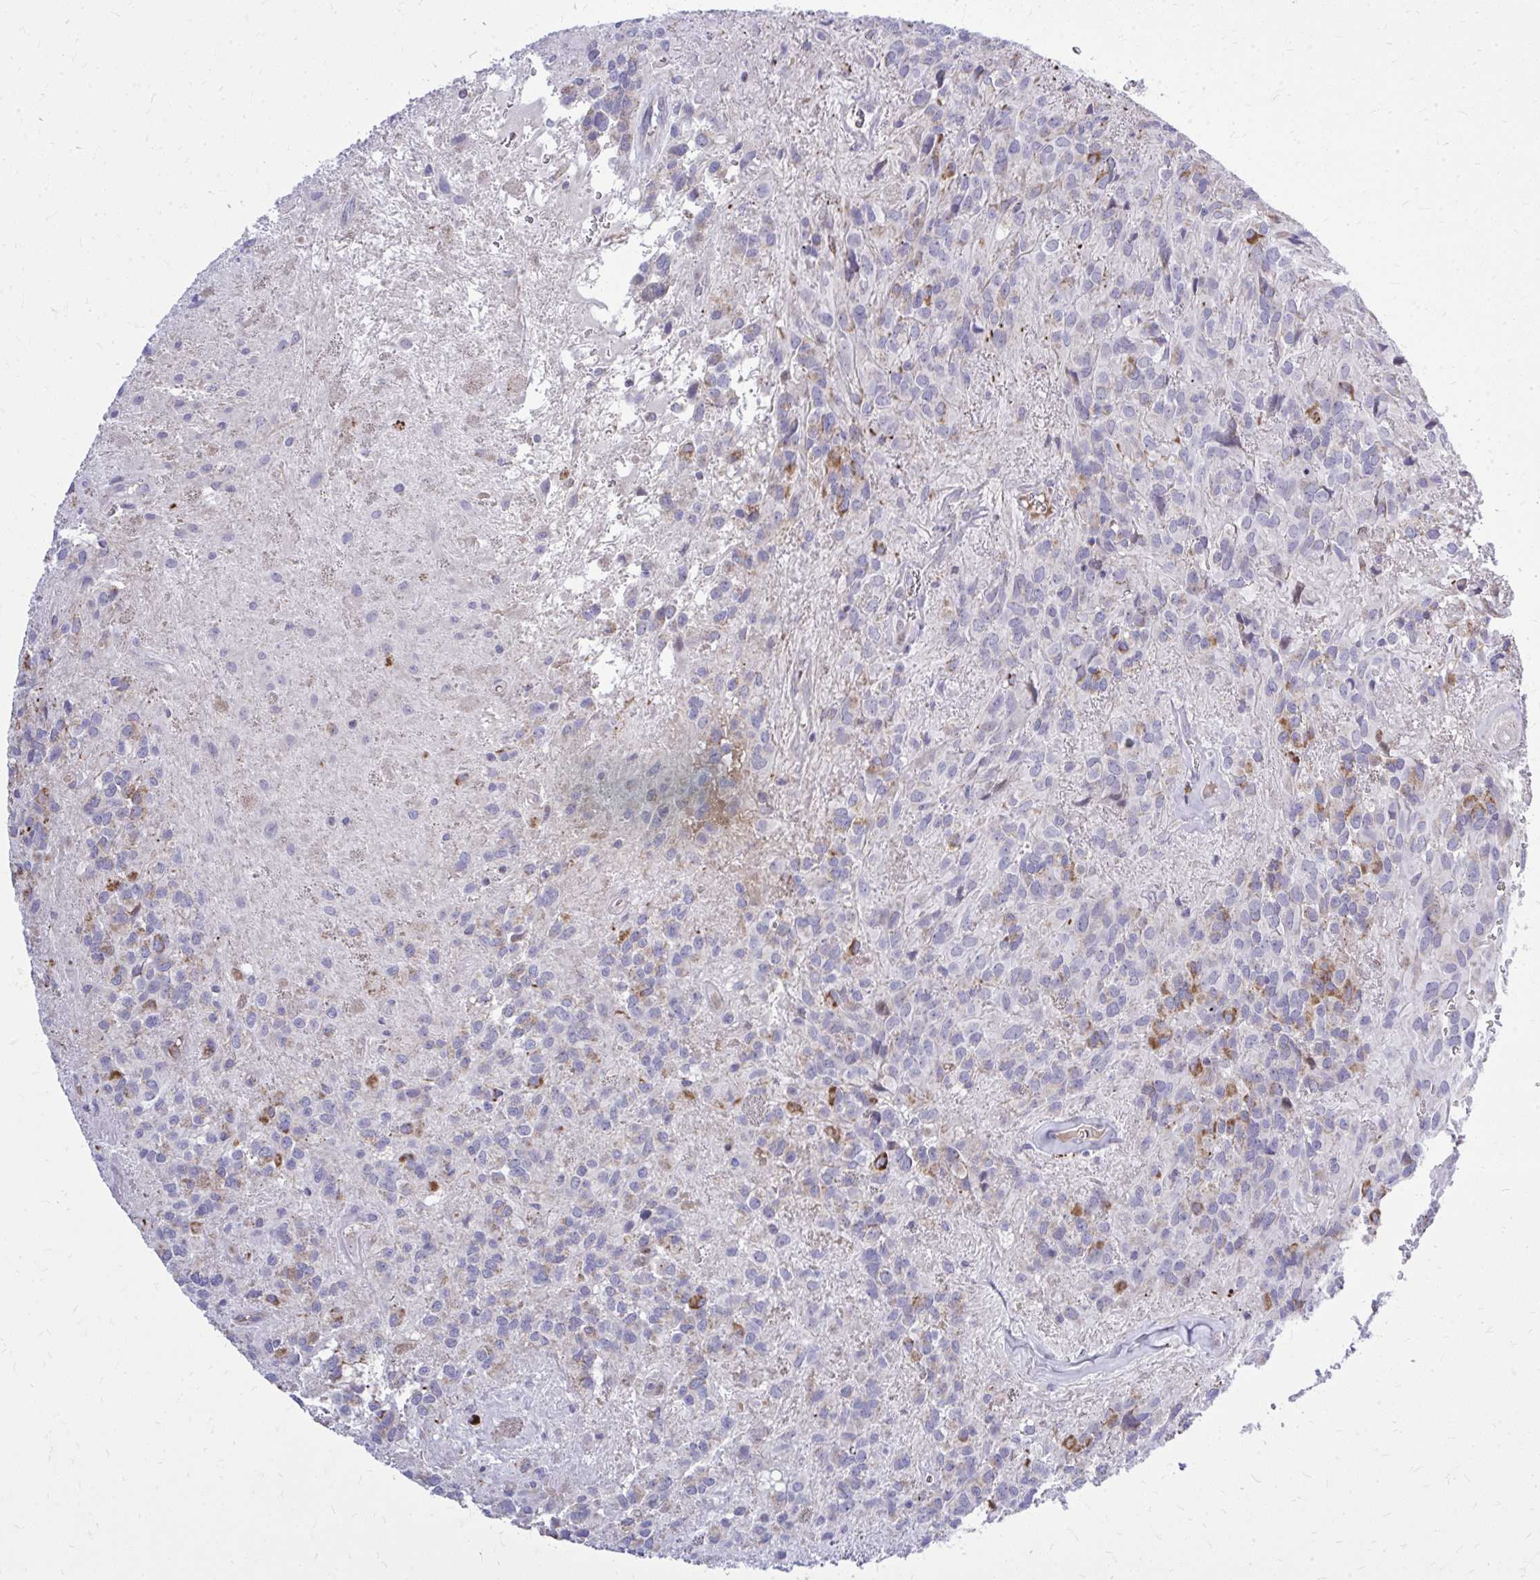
{"staining": {"intensity": "moderate", "quantity": "<25%", "location": "cytoplasmic/membranous"}, "tissue": "glioma", "cell_type": "Tumor cells", "image_type": "cancer", "snomed": [{"axis": "morphology", "description": "Glioma, malignant, Low grade"}, {"axis": "topography", "description": "Brain"}], "caption": "There is low levels of moderate cytoplasmic/membranous expression in tumor cells of glioma, as demonstrated by immunohistochemical staining (brown color).", "gene": "ZNF362", "patient": {"sex": "male", "age": 56}}